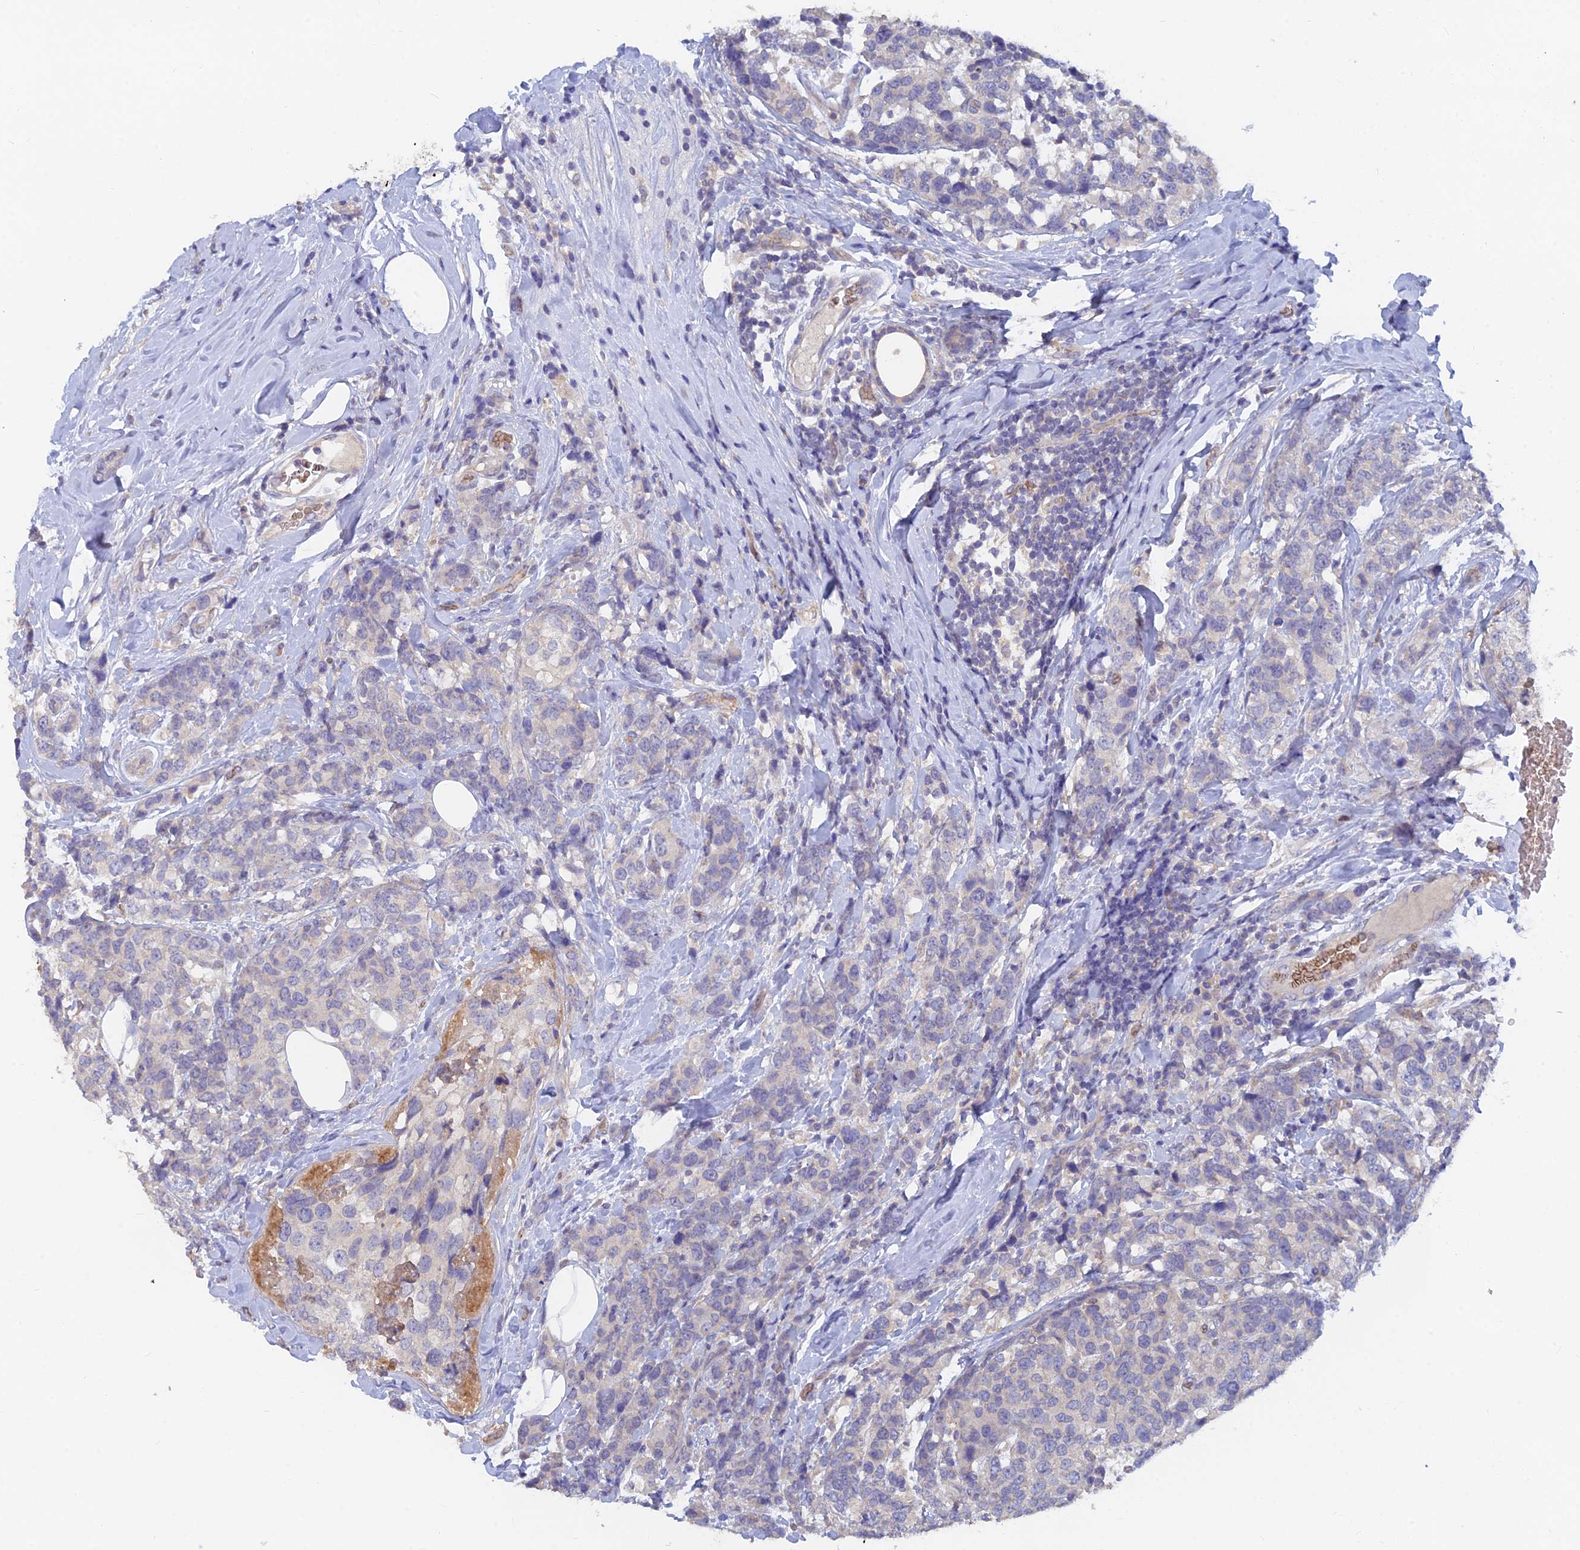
{"staining": {"intensity": "negative", "quantity": "none", "location": "none"}, "tissue": "breast cancer", "cell_type": "Tumor cells", "image_type": "cancer", "snomed": [{"axis": "morphology", "description": "Lobular carcinoma"}, {"axis": "topography", "description": "Breast"}], "caption": "Immunohistochemistry histopathology image of human breast cancer stained for a protein (brown), which reveals no staining in tumor cells. Brightfield microscopy of immunohistochemistry (IHC) stained with DAB (3,3'-diaminobenzidine) (brown) and hematoxylin (blue), captured at high magnification.", "gene": "ARRDC1", "patient": {"sex": "female", "age": 59}}